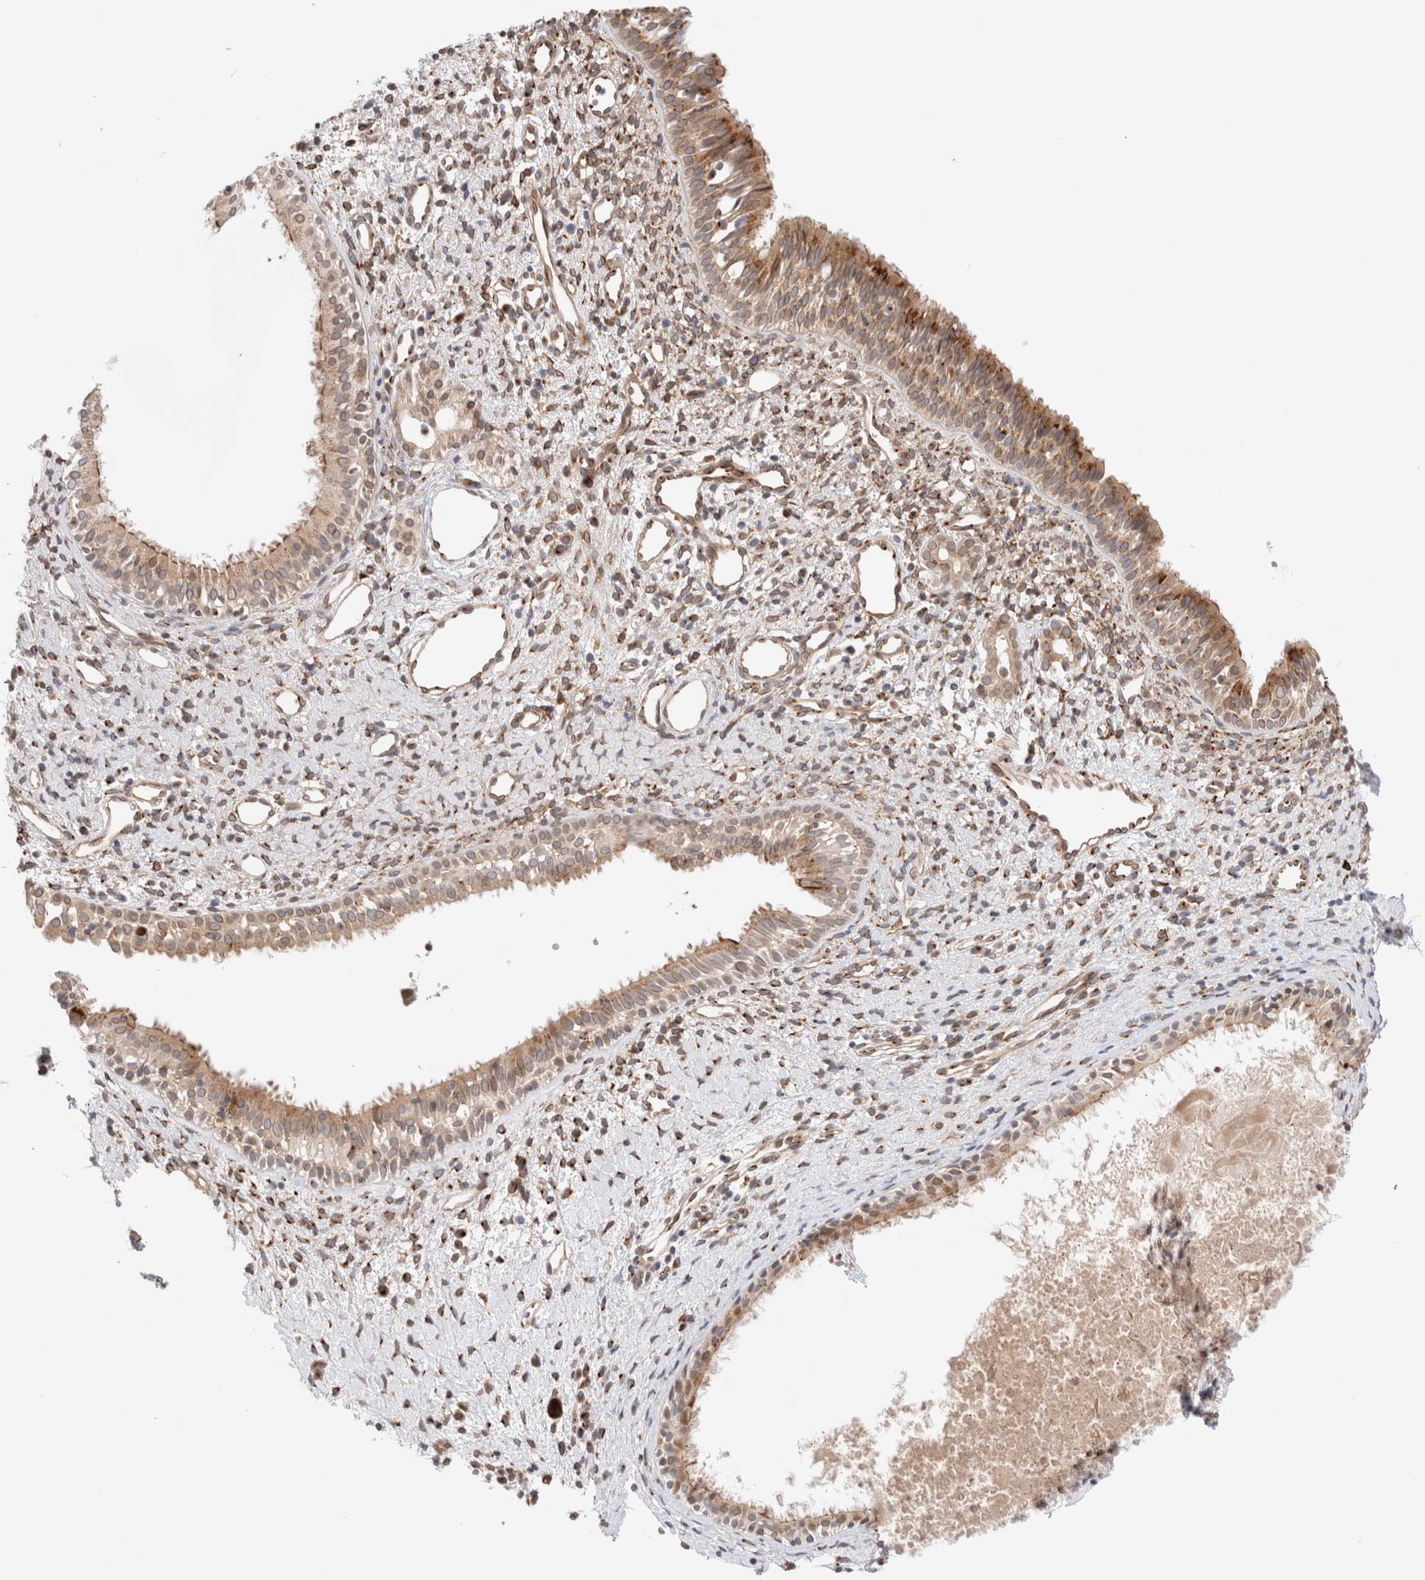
{"staining": {"intensity": "moderate", "quantity": ">75%", "location": "cytoplasmic/membranous"}, "tissue": "nasopharynx", "cell_type": "Respiratory epithelial cells", "image_type": "normal", "snomed": [{"axis": "morphology", "description": "Normal tissue, NOS"}, {"axis": "topography", "description": "Nasopharynx"}], "caption": "This is an image of IHC staining of normal nasopharynx, which shows moderate staining in the cytoplasmic/membranous of respiratory epithelial cells.", "gene": "GCN1", "patient": {"sex": "male", "age": 22}}